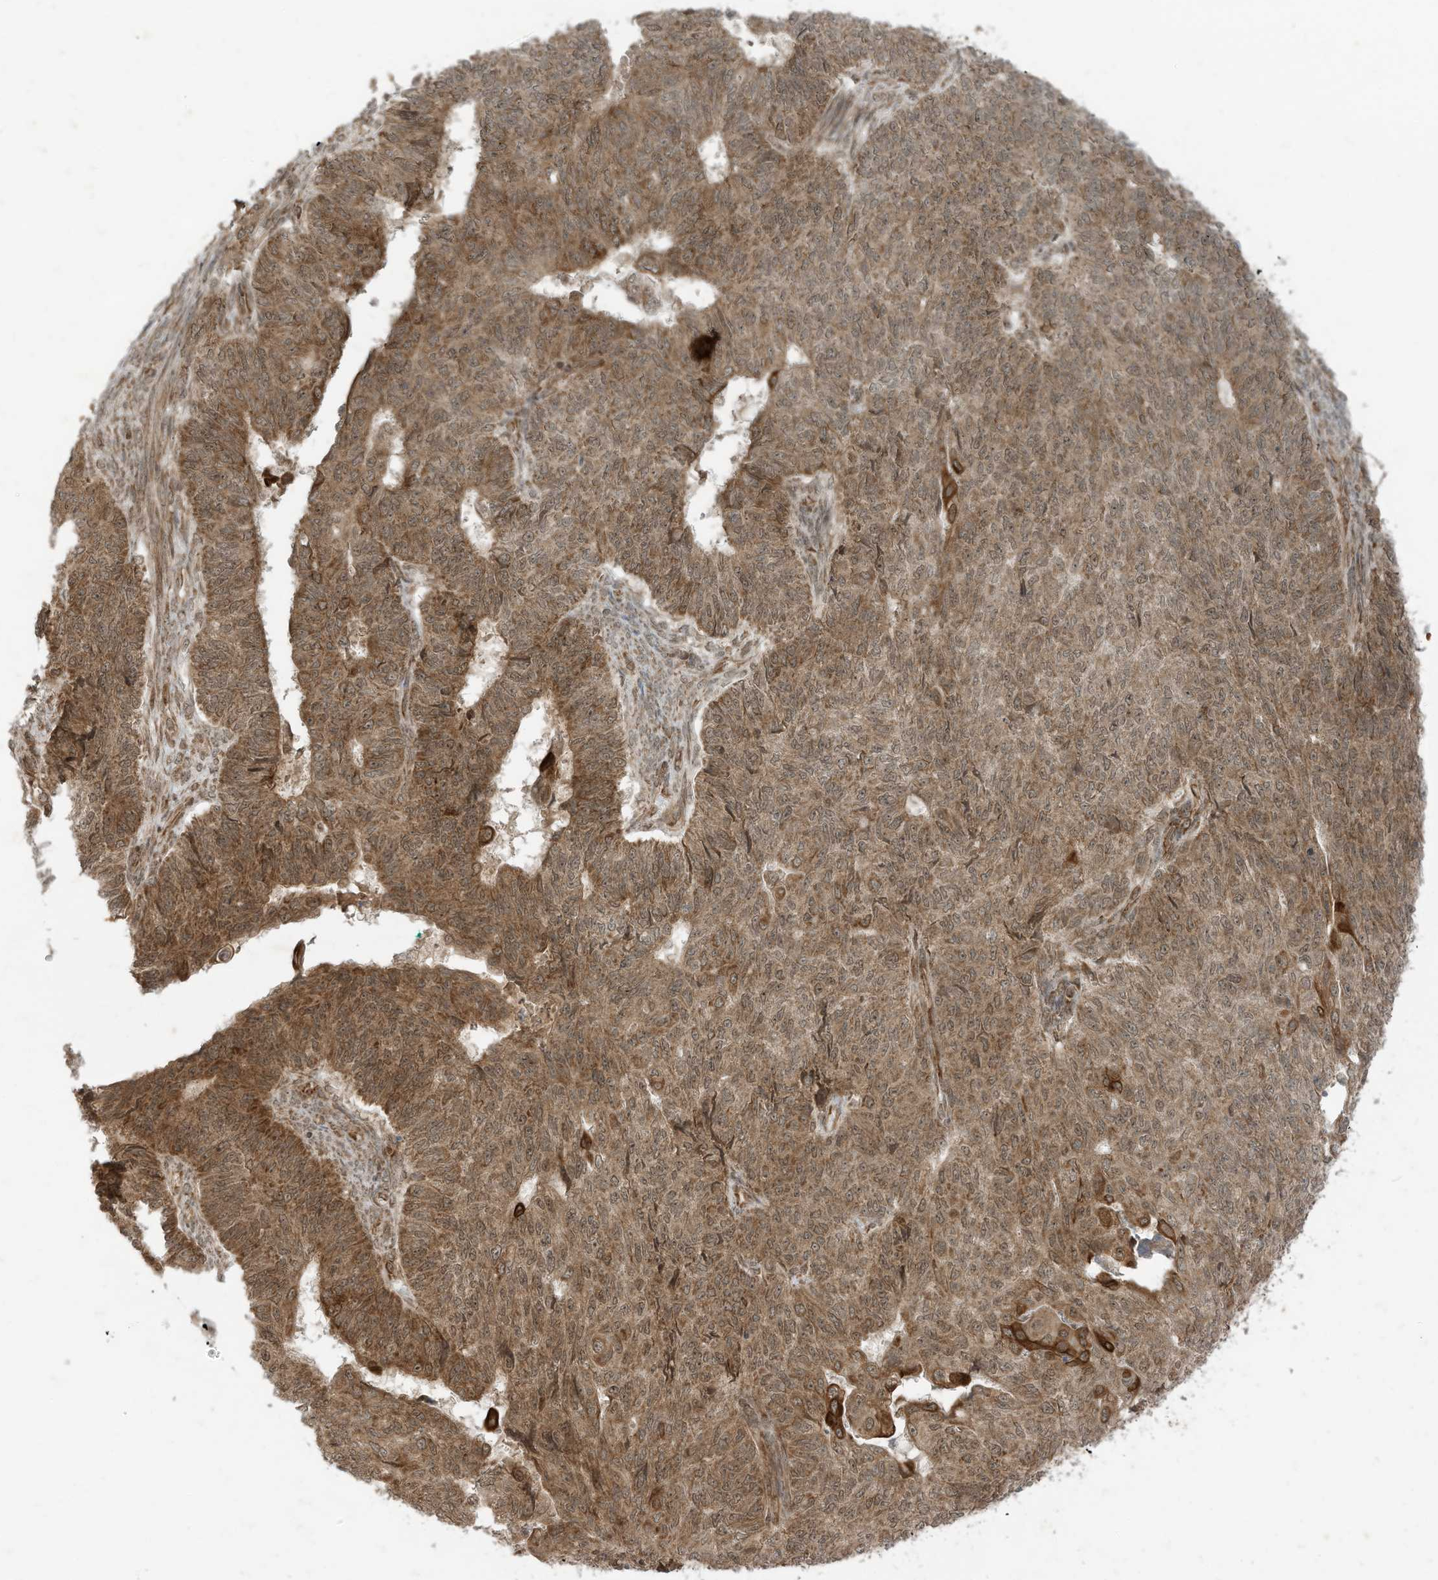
{"staining": {"intensity": "moderate", "quantity": ">75%", "location": "cytoplasmic/membranous"}, "tissue": "endometrial cancer", "cell_type": "Tumor cells", "image_type": "cancer", "snomed": [{"axis": "morphology", "description": "Adenocarcinoma, NOS"}, {"axis": "topography", "description": "Endometrium"}], "caption": "Endometrial adenocarcinoma tissue demonstrates moderate cytoplasmic/membranous expression in about >75% of tumor cells The staining was performed using DAB (3,3'-diaminobenzidine) to visualize the protein expression in brown, while the nuclei were stained in blue with hematoxylin (Magnification: 20x).", "gene": "TRIM67", "patient": {"sex": "female", "age": 32}}